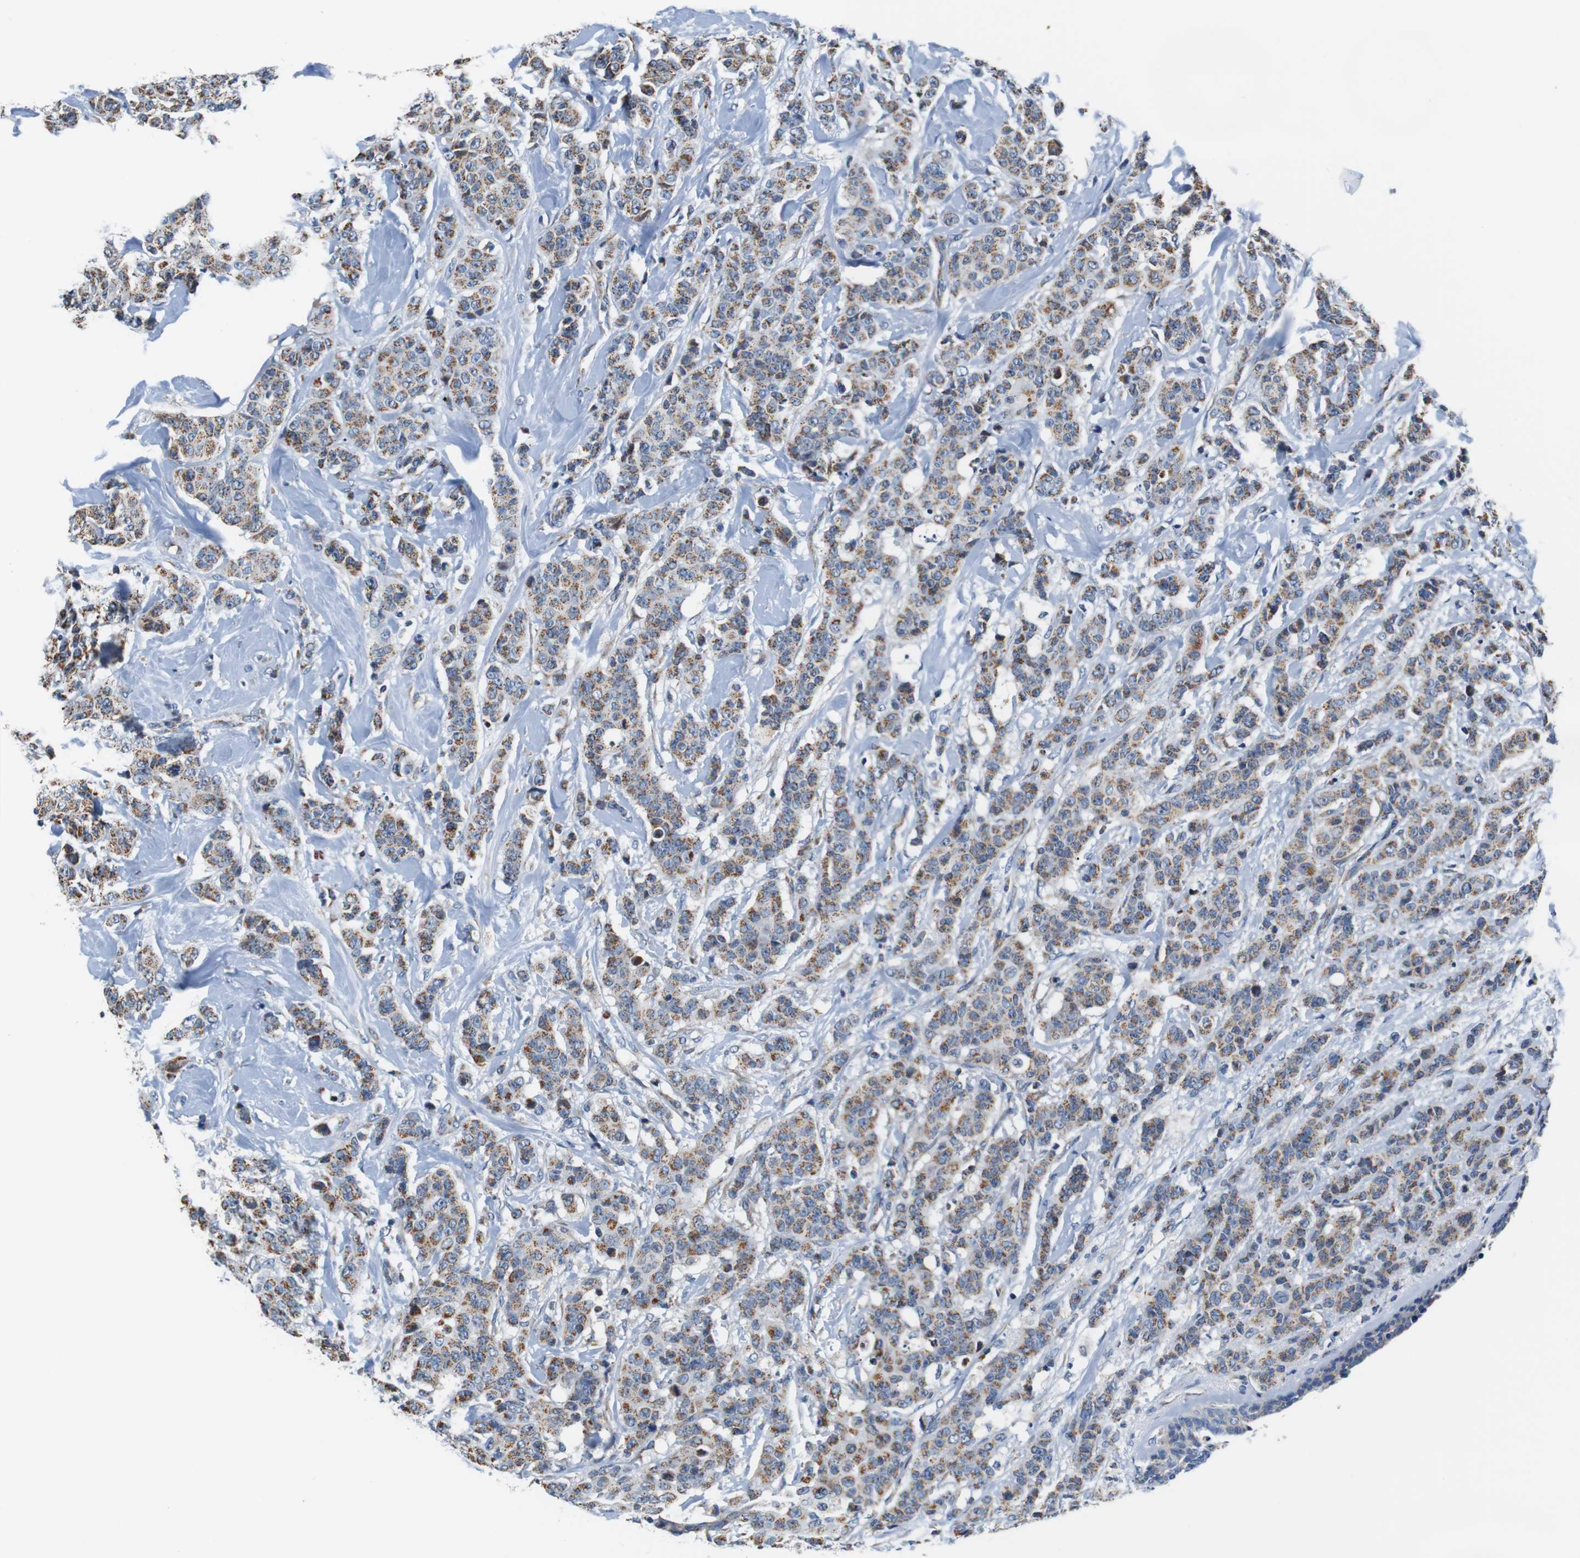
{"staining": {"intensity": "moderate", "quantity": ">75%", "location": "cytoplasmic/membranous"}, "tissue": "breast cancer", "cell_type": "Tumor cells", "image_type": "cancer", "snomed": [{"axis": "morphology", "description": "Normal tissue, NOS"}, {"axis": "morphology", "description": "Duct carcinoma"}, {"axis": "topography", "description": "Breast"}], "caption": "Immunohistochemical staining of human invasive ductal carcinoma (breast) exhibits medium levels of moderate cytoplasmic/membranous positivity in approximately >75% of tumor cells. The staining was performed using DAB (3,3'-diaminobenzidine), with brown indicating positive protein expression. Nuclei are stained blue with hematoxylin.", "gene": "LRP4", "patient": {"sex": "female", "age": 40}}